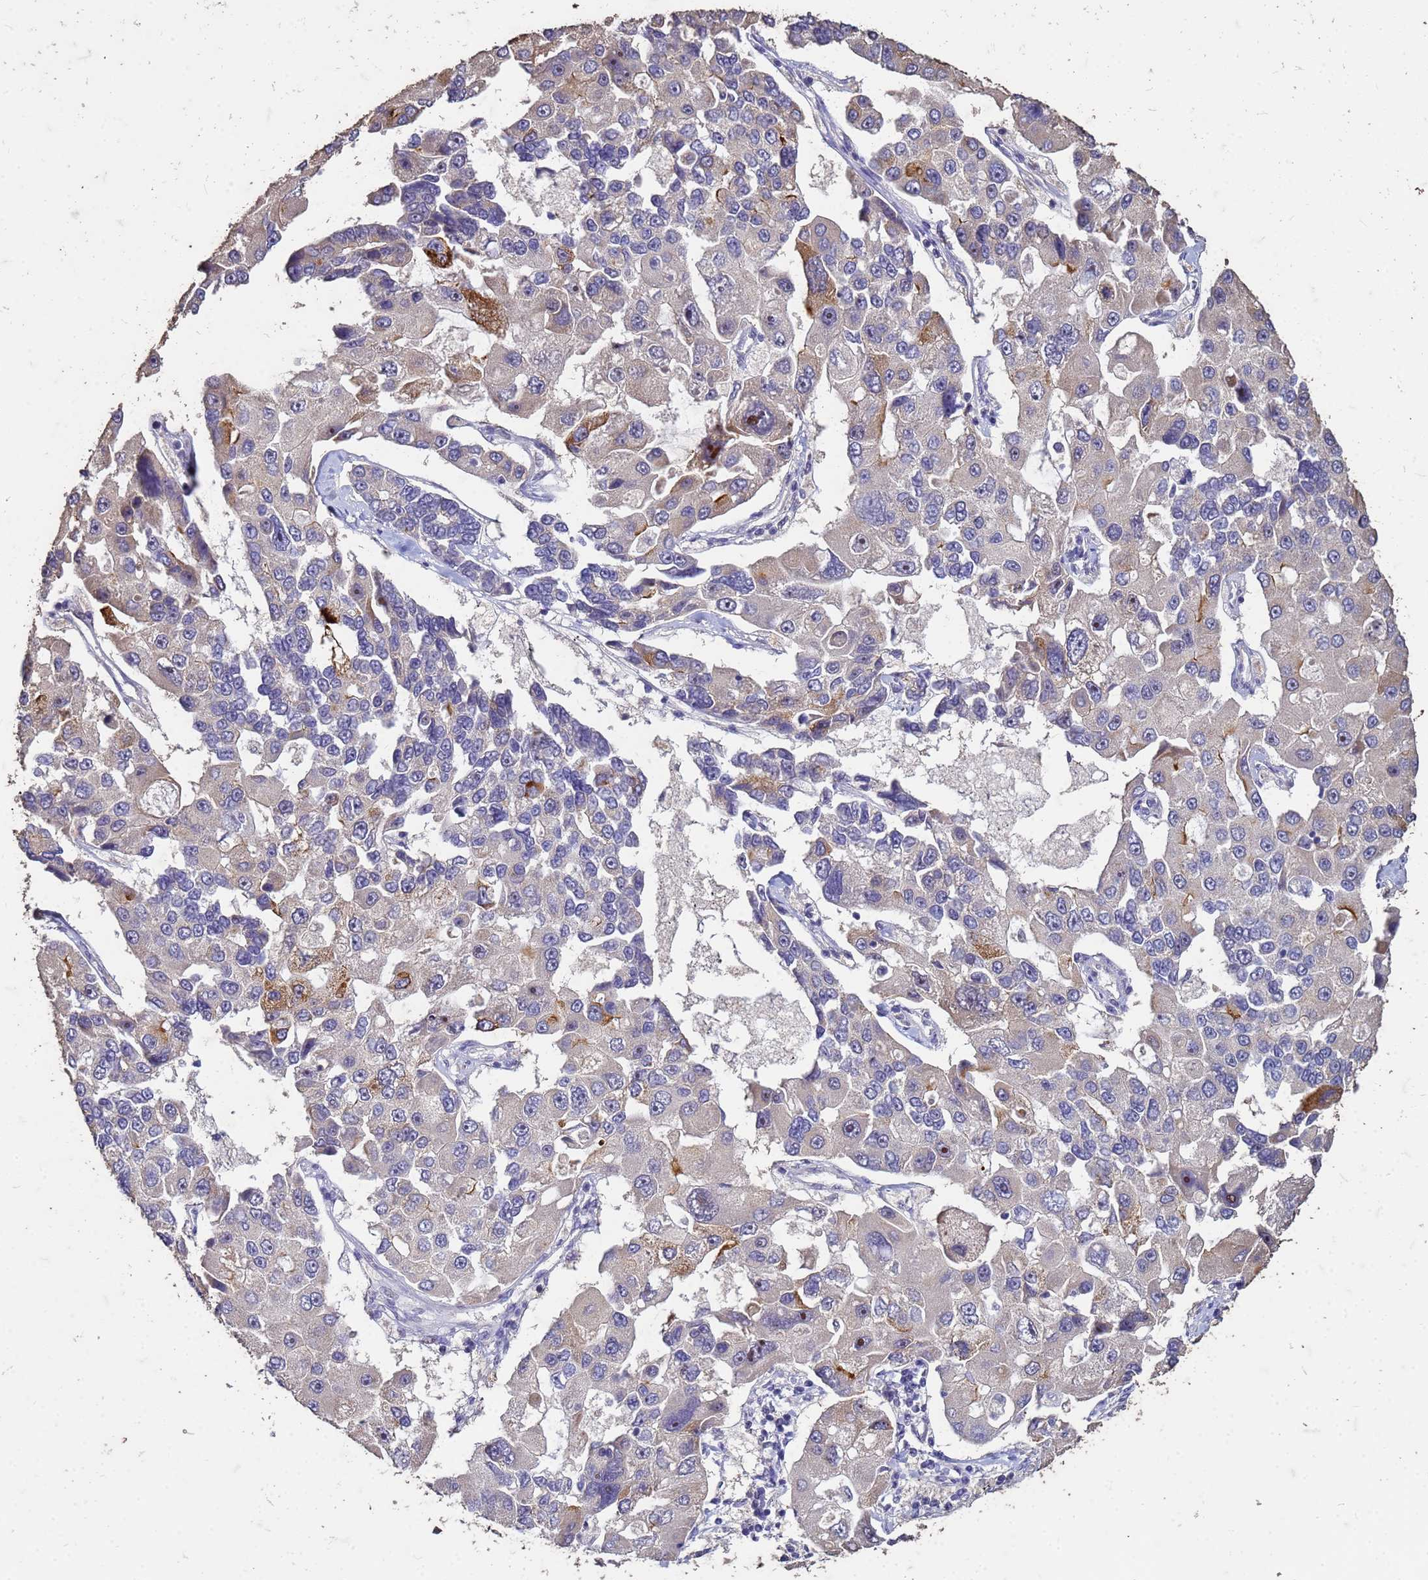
{"staining": {"intensity": "moderate", "quantity": "<25%", "location": "cytoplasmic/membranous"}, "tissue": "lung cancer", "cell_type": "Tumor cells", "image_type": "cancer", "snomed": [{"axis": "morphology", "description": "Adenocarcinoma, NOS"}, {"axis": "topography", "description": "Lung"}], "caption": "Moderate cytoplasmic/membranous positivity is identified in about <25% of tumor cells in lung cancer. (DAB (3,3'-diaminobenzidine) IHC, brown staining for protein, blue staining for nuclei).", "gene": "FAM184B", "patient": {"sex": "female", "age": 54}}